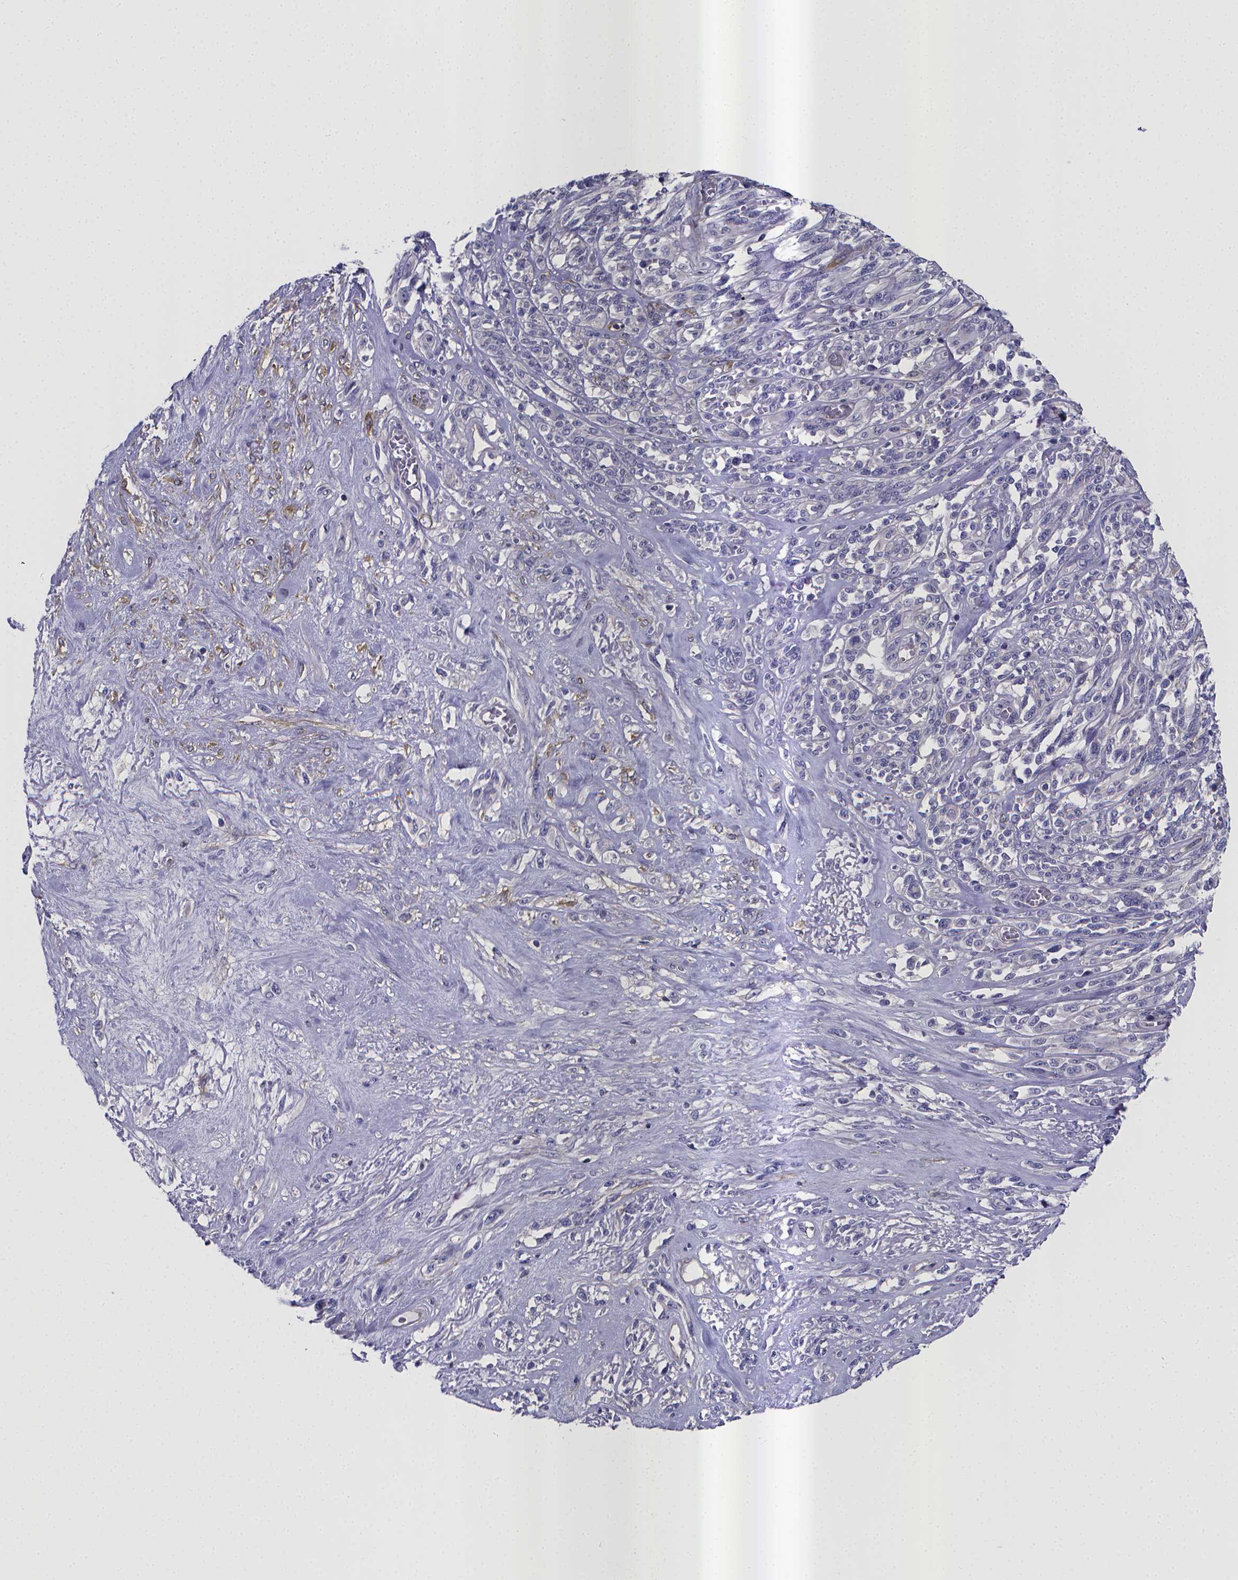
{"staining": {"intensity": "negative", "quantity": "none", "location": "none"}, "tissue": "melanoma", "cell_type": "Tumor cells", "image_type": "cancer", "snomed": [{"axis": "morphology", "description": "Malignant melanoma, NOS"}, {"axis": "topography", "description": "Skin"}], "caption": "This is an IHC photomicrograph of human malignant melanoma. There is no expression in tumor cells.", "gene": "RERG", "patient": {"sex": "female", "age": 91}}